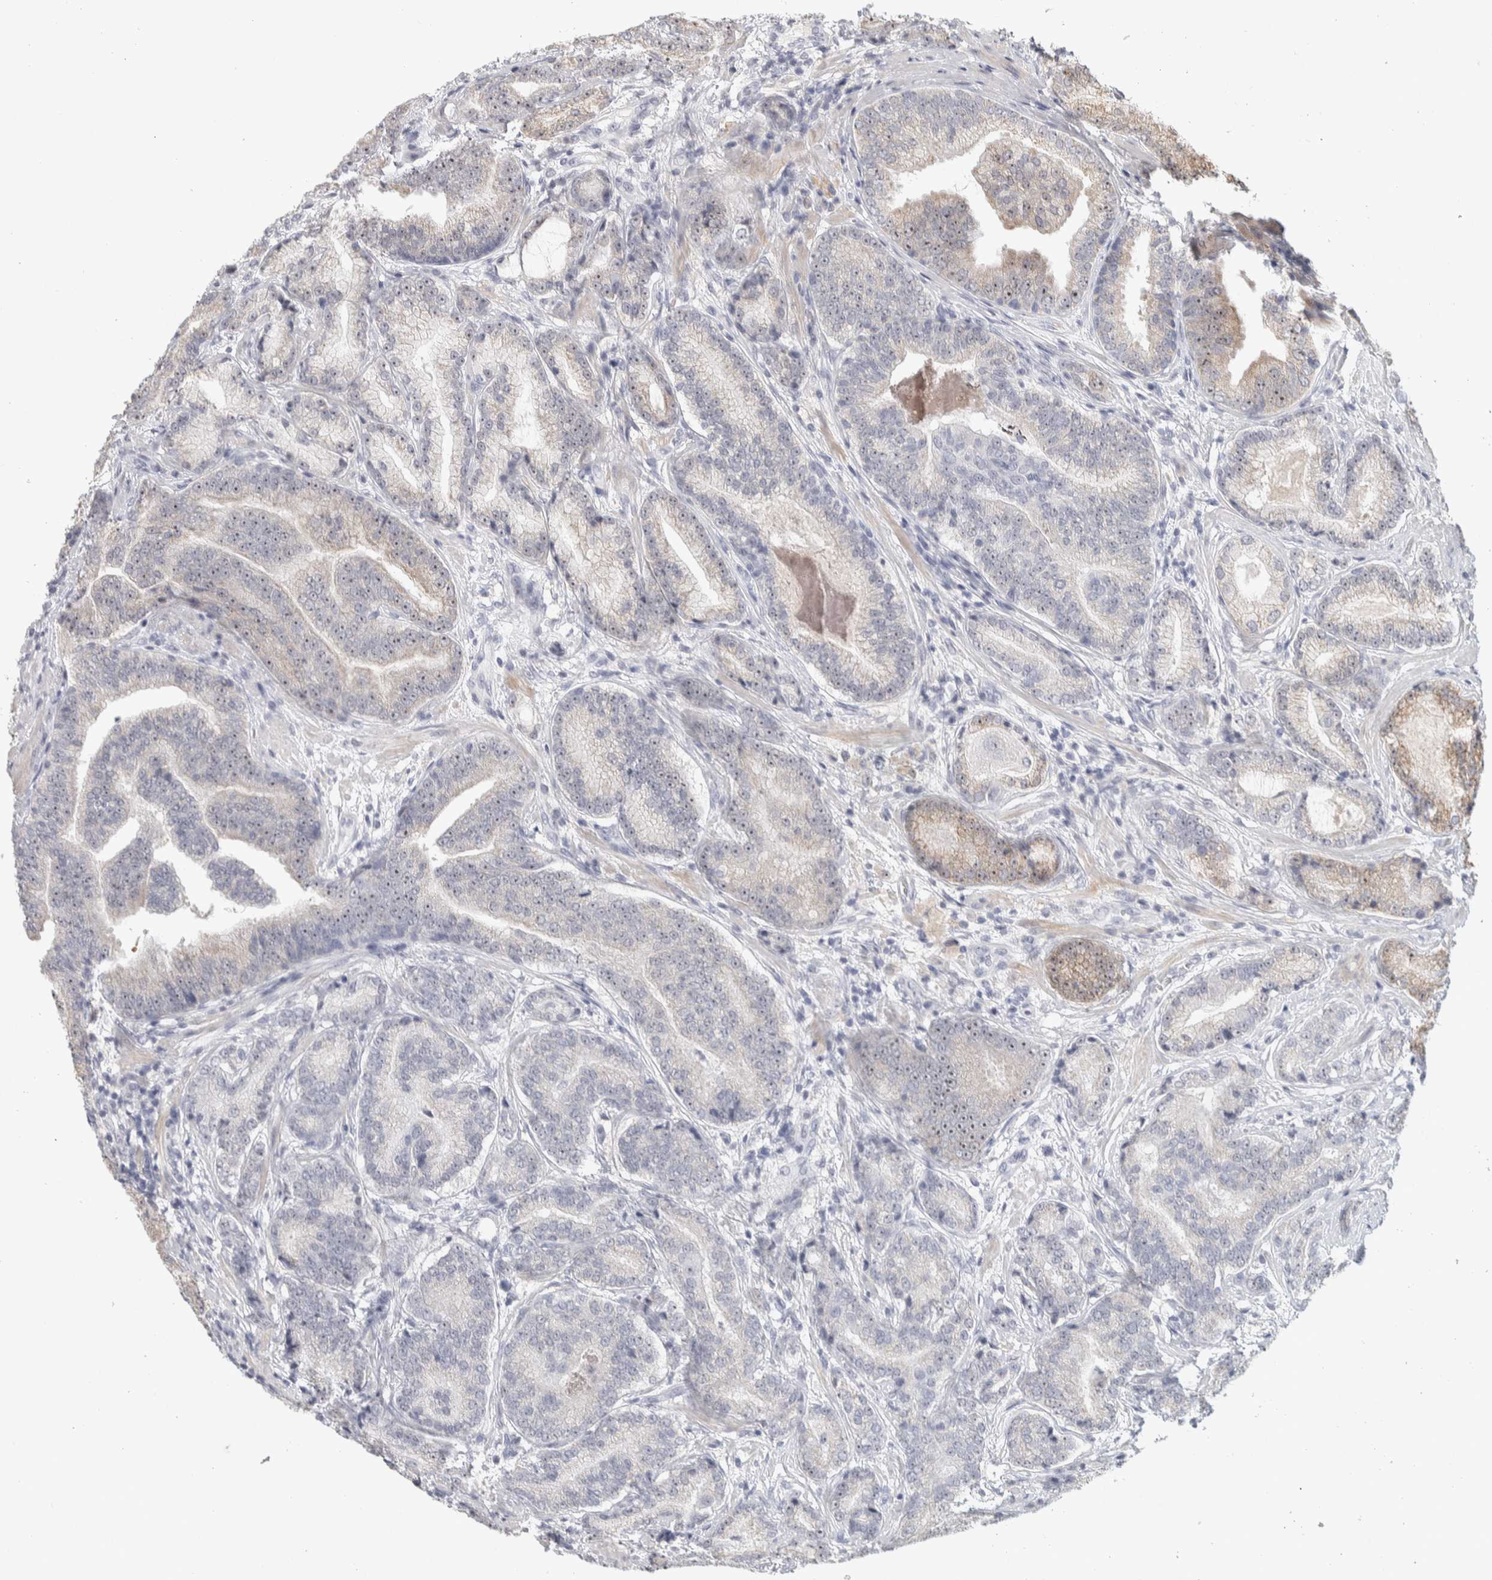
{"staining": {"intensity": "moderate", "quantity": ">75%", "location": "cytoplasmic/membranous,nuclear"}, "tissue": "prostate cancer", "cell_type": "Tumor cells", "image_type": "cancer", "snomed": [{"axis": "morphology", "description": "Adenocarcinoma, High grade"}, {"axis": "topography", "description": "Prostate"}], "caption": "This photomicrograph exhibits immunohistochemistry staining of human prostate high-grade adenocarcinoma, with medium moderate cytoplasmic/membranous and nuclear positivity in approximately >75% of tumor cells.", "gene": "DCXR", "patient": {"sex": "male", "age": 55}}